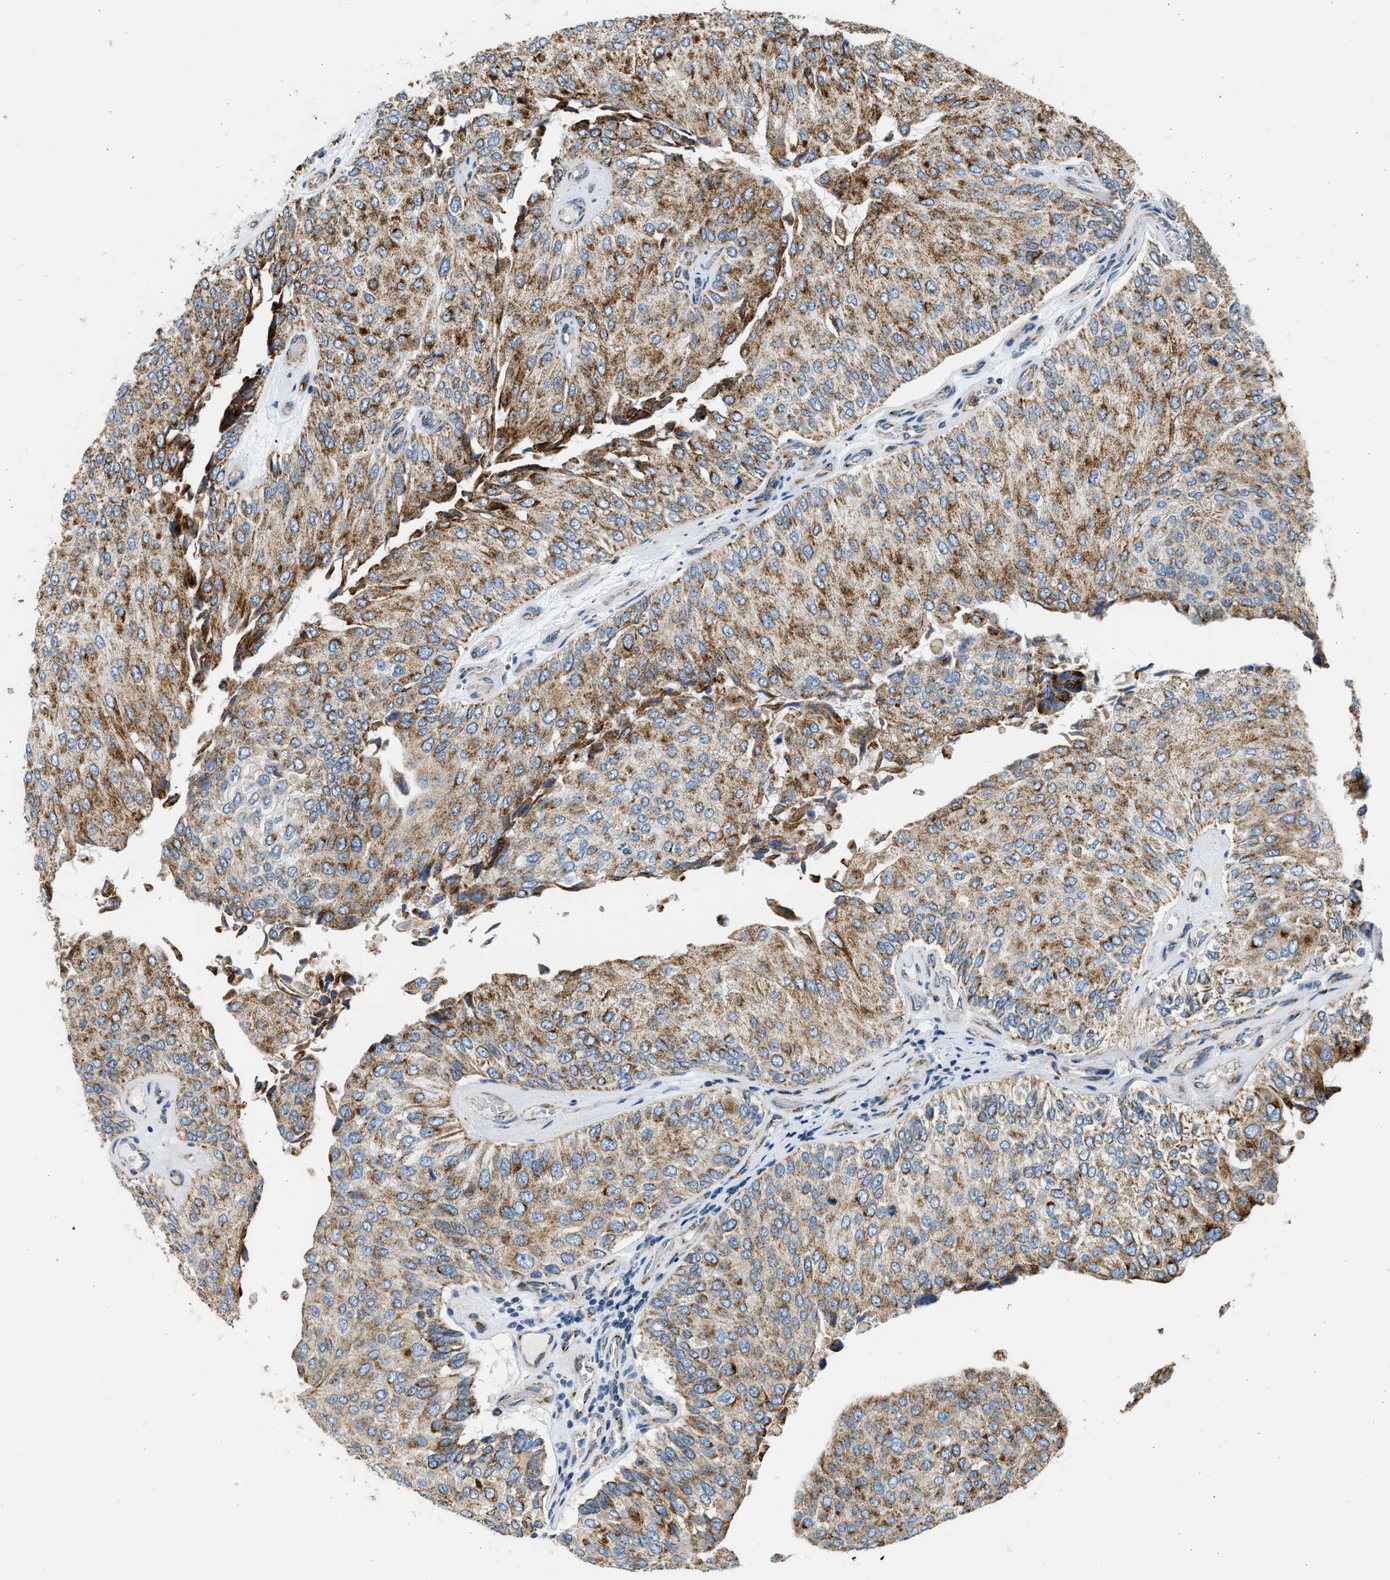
{"staining": {"intensity": "strong", "quantity": ">75%", "location": "cytoplasmic/membranous"}, "tissue": "urothelial cancer", "cell_type": "Tumor cells", "image_type": "cancer", "snomed": [{"axis": "morphology", "description": "Urothelial carcinoma, High grade"}, {"axis": "topography", "description": "Kidney"}, {"axis": "topography", "description": "Urinary bladder"}], "caption": "Immunohistochemistry (DAB (3,3'-diaminobenzidine)) staining of human urothelial carcinoma (high-grade) displays strong cytoplasmic/membranous protein staining in about >75% of tumor cells.", "gene": "KCNMB3", "patient": {"sex": "male", "age": 77}}